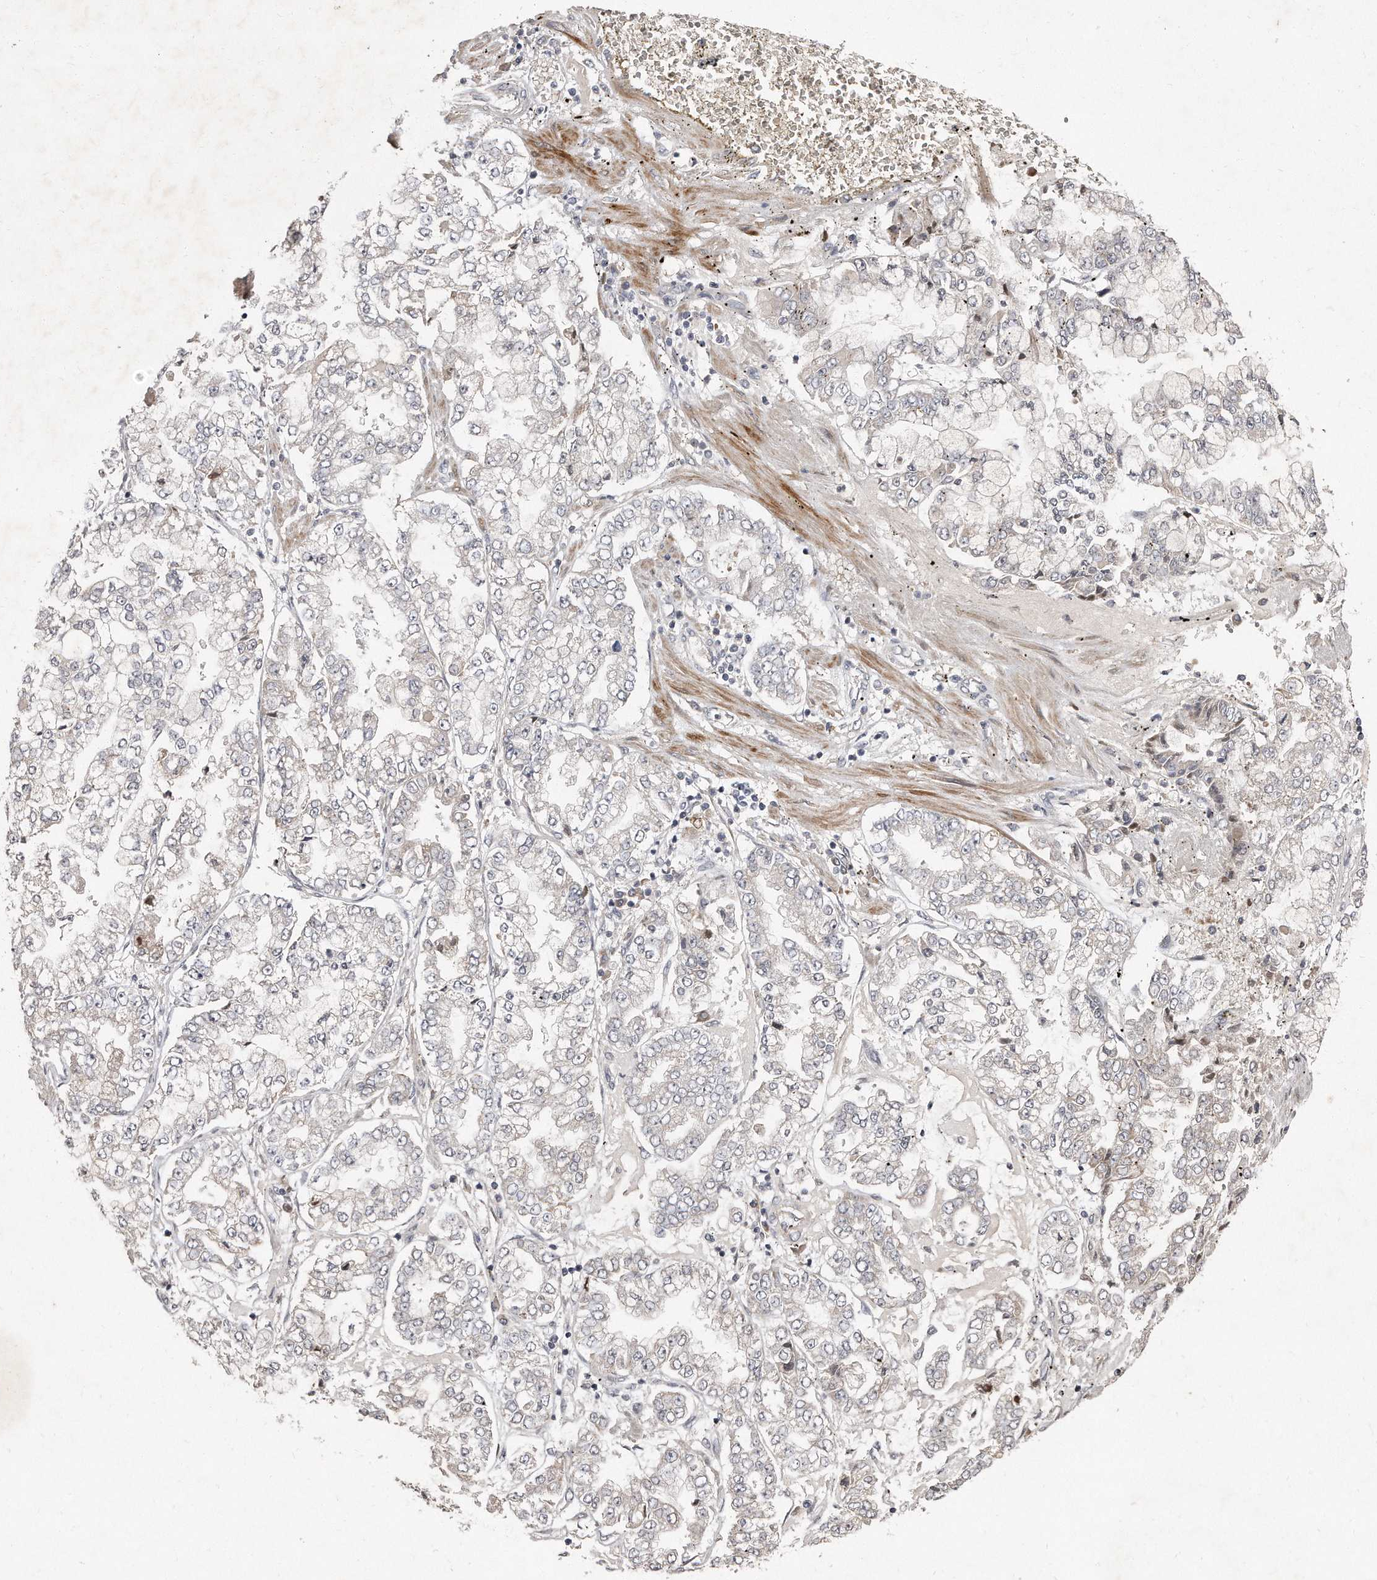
{"staining": {"intensity": "negative", "quantity": "none", "location": "none"}, "tissue": "stomach cancer", "cell_type": "Tumor cells", "image_type": "cancer", "snomed": [{"axis": "morphology", "description": "Adenocarcinoma, NOS"}, {"axis": "topography", "description": "Stomach"}], "caption": "Tumor cells show no significant positivity in stomach adenocarcinoma.", "gene": "TECR", "patient": {"sex": "male", "age": 76}}